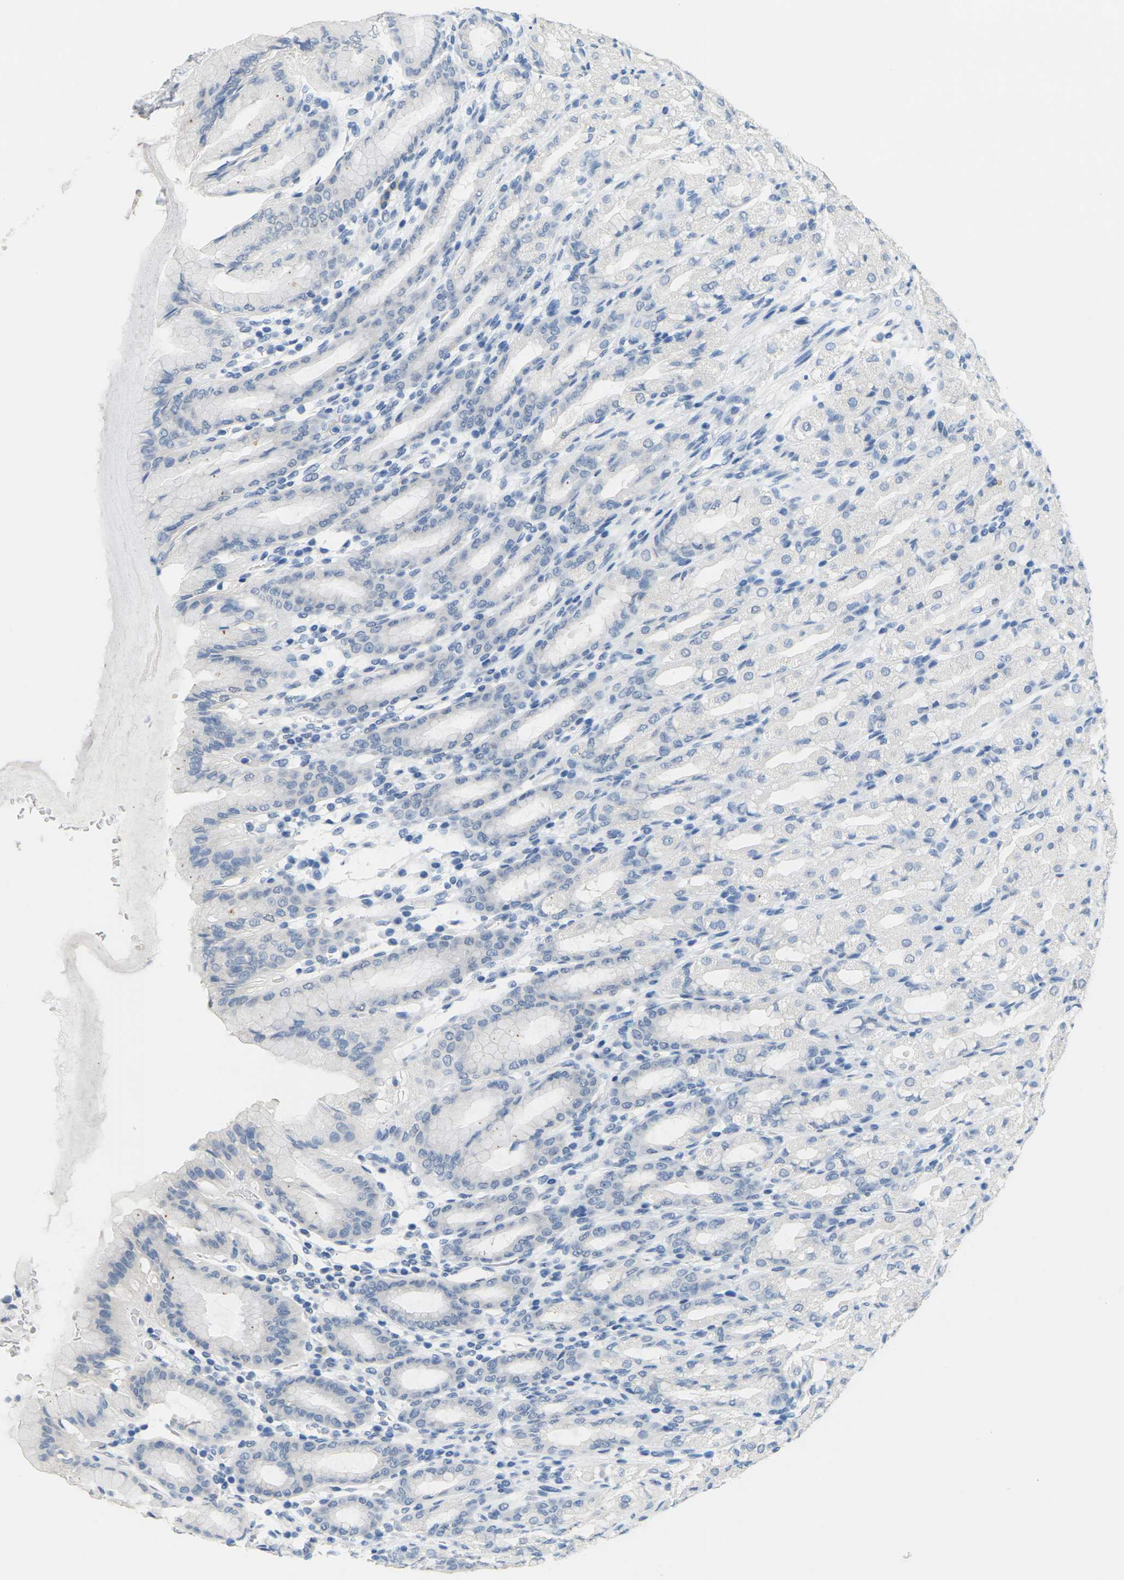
{"staining": {"intensity": "negative", "quantity": "none", "location": "none"}, "tissue": "stomach", "cell_type": "Glandular cells", "image_type": "normal", "snomed": [{"axis": "morphology", "description": "Normal tissue, NOS"}, {"axis": "topography", "description": "Stomach, upper"}], "caption": "A micrograph of human stomach is negative for staining in glandular cells. (DAB IHC, high magnification).", "gene": "CTAG1A", "patient": {"sex": "male", "age": 68}}